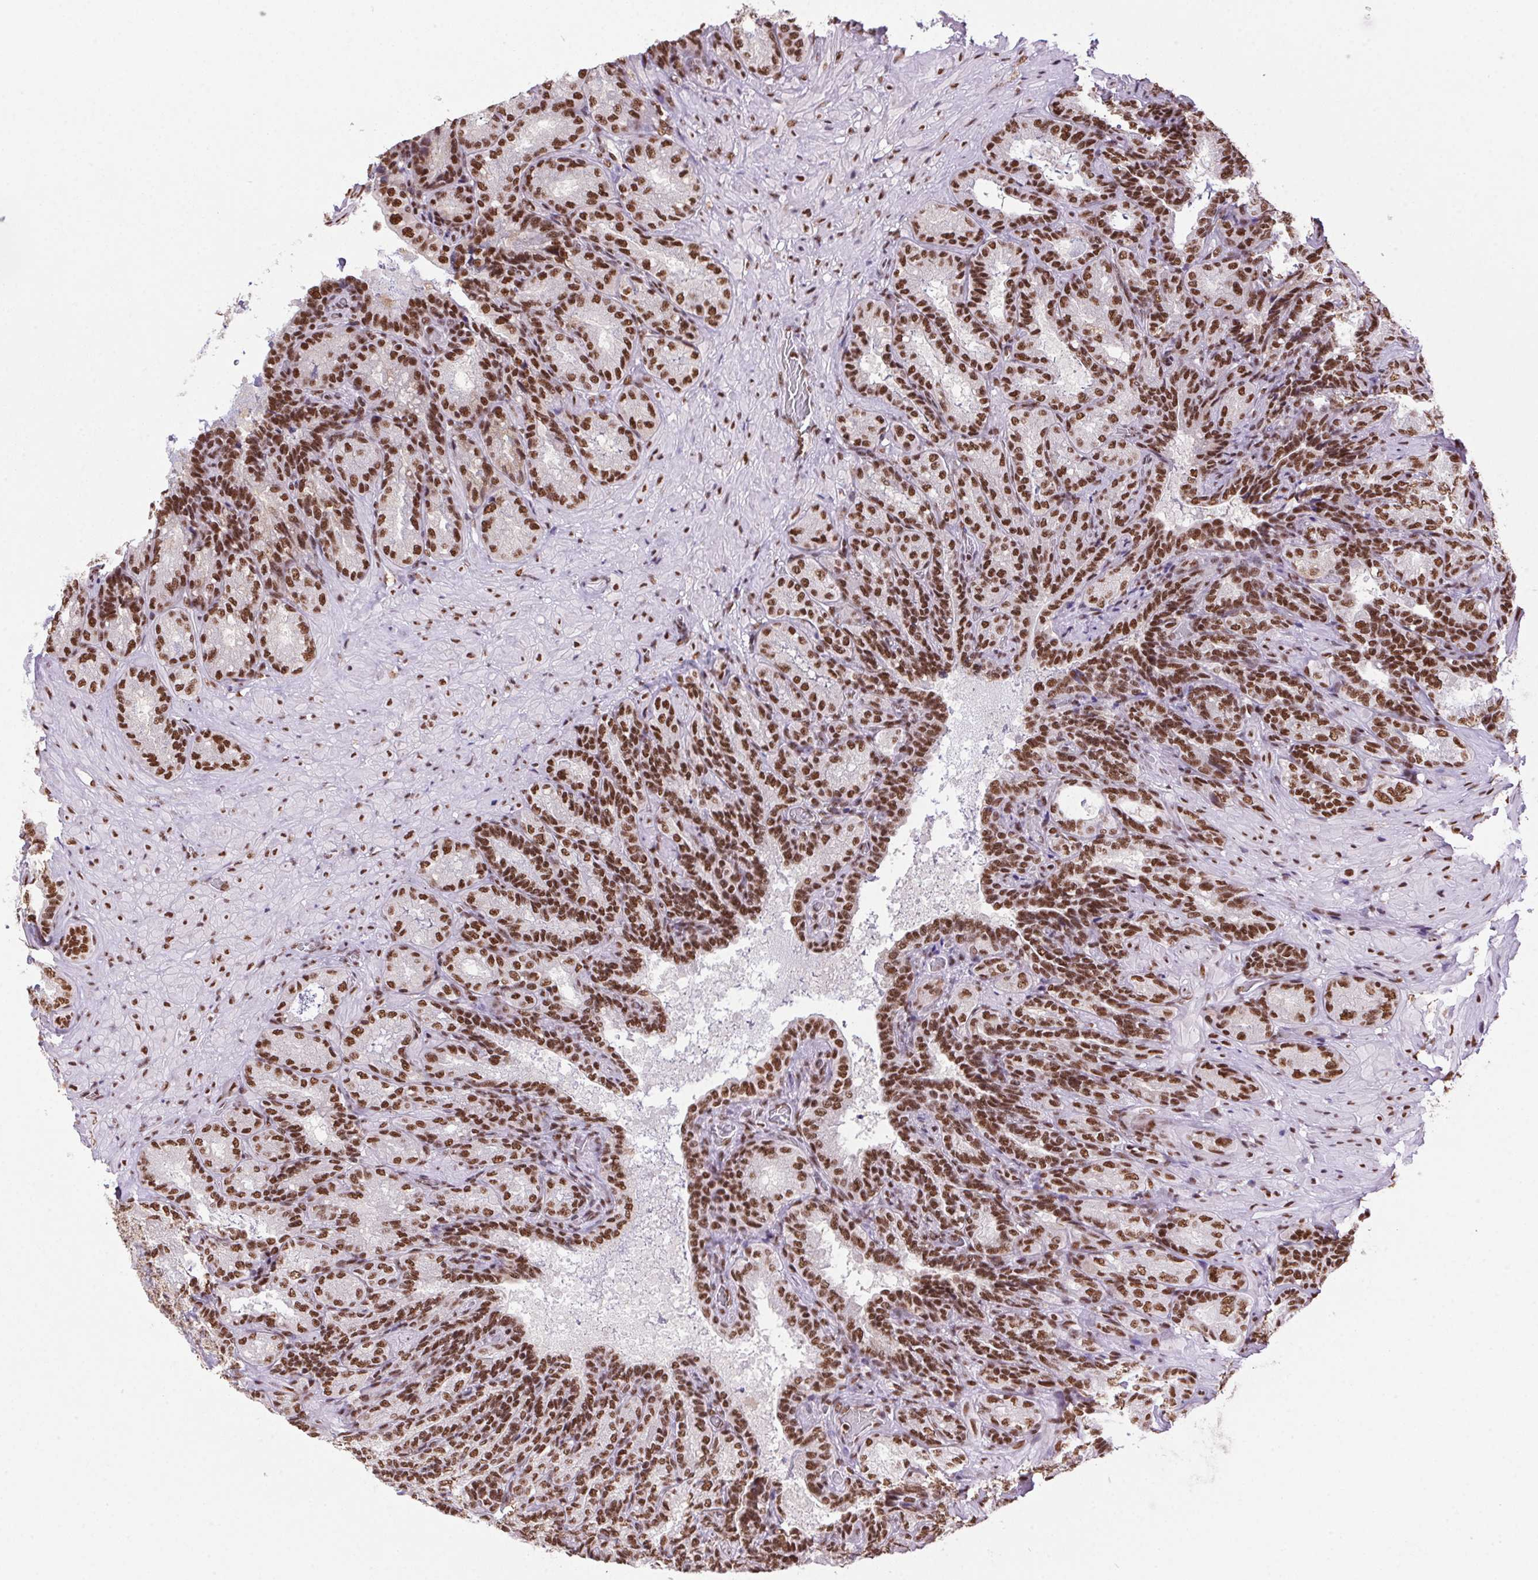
{"staining": {"intensity": "strong", "quantity": ">75%", "location": "nuclear"}, "tissue": "seminal vesicle", "cell_type": "Glandular cells", "image_type": "normal", "snomed": [{"axis": "morphology", "description": "Normal tissue, NOS"}, {"axis": "topography", "description": "Seminal veicle"}], "caption": "This photomicrograph displays normal seminal vesicle stained with immunohistochemistry to label a protein in brown. The nuclear of glandular cells show strong positivity for the protein. Nuclei are counter-stained blue.", "gene": "ZNF207", "patient": {"sex": "male", "age": 68}}